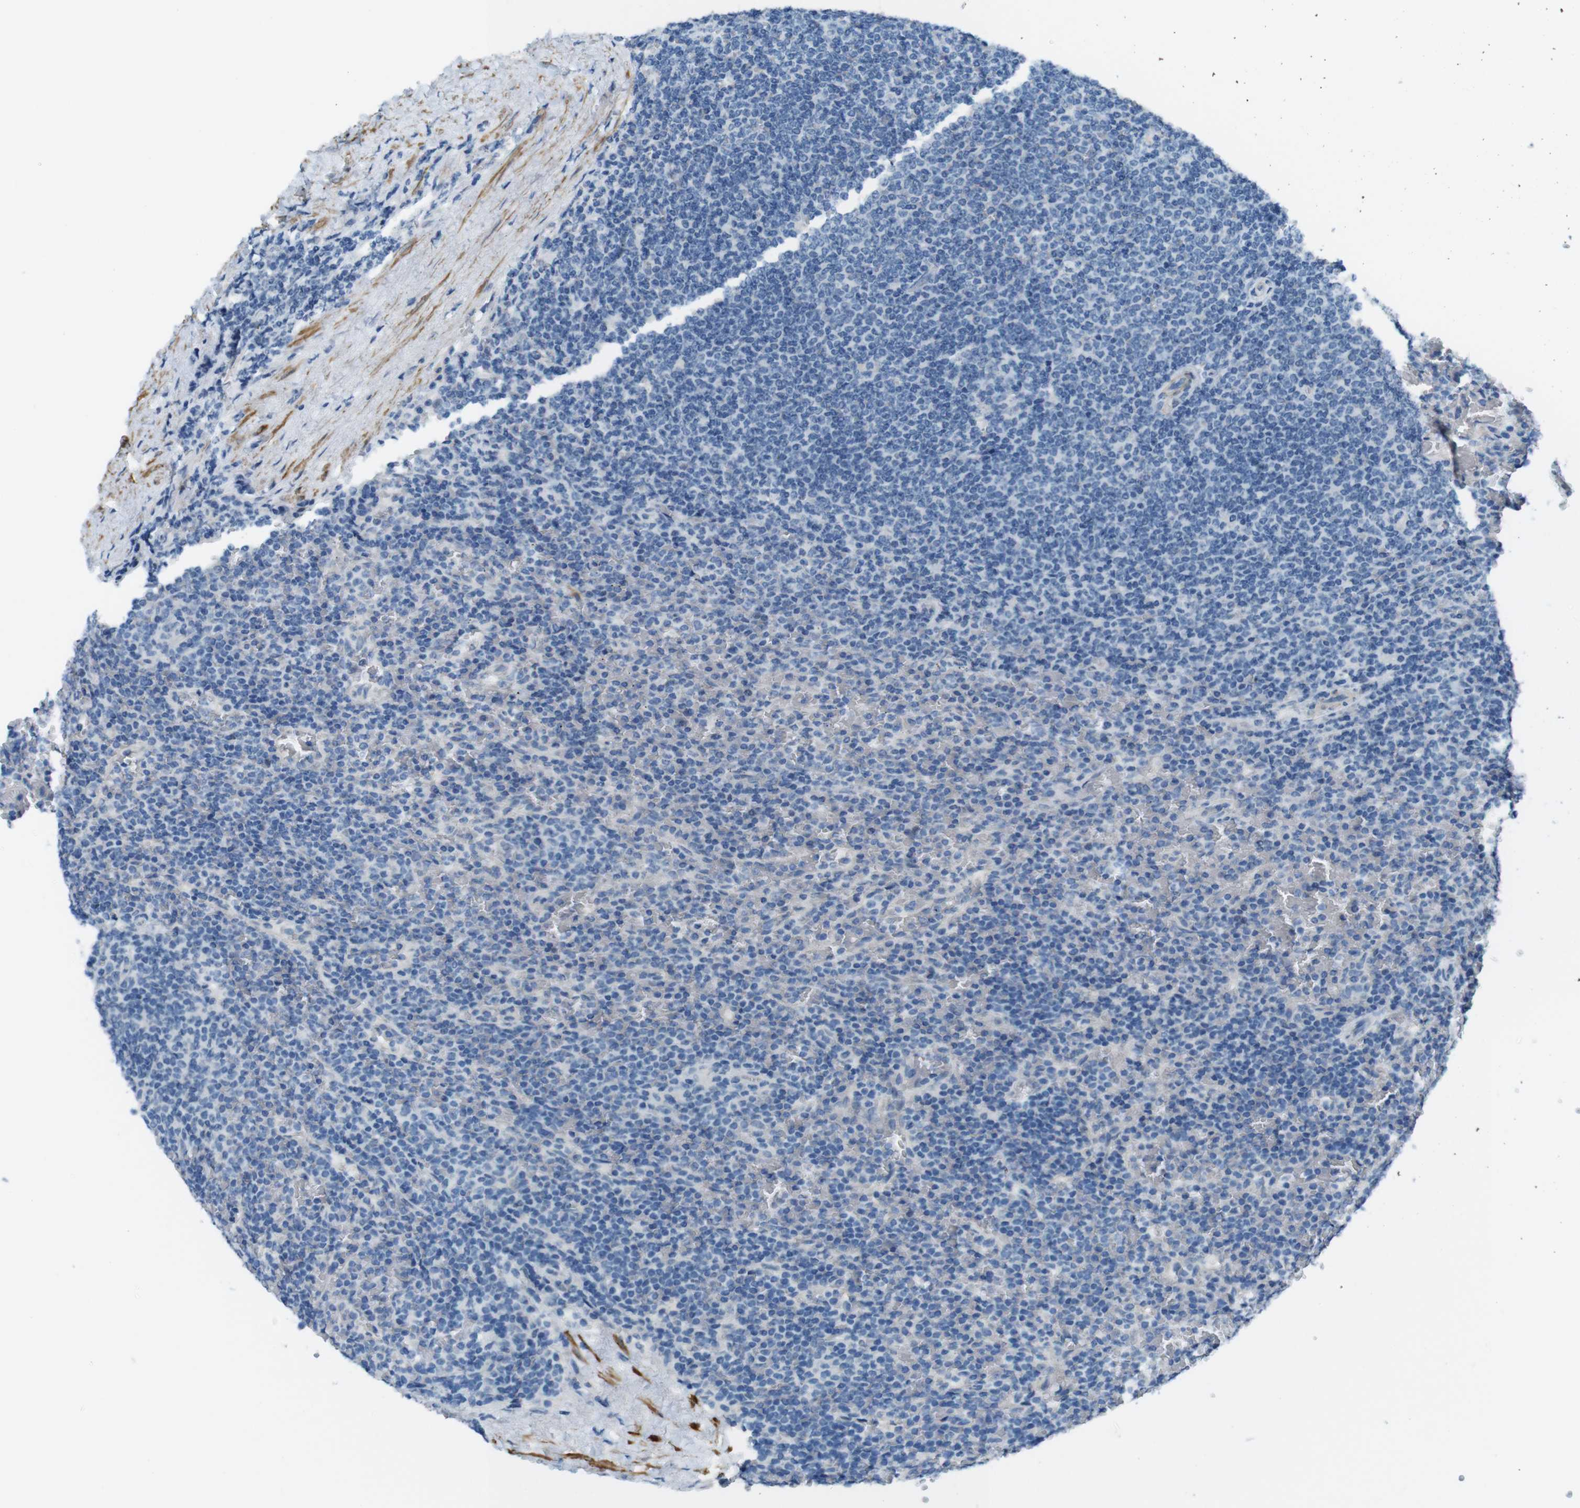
{"staining": {"intensity": "negative", "quantity": "none", "location": "none"}, "tissue": "lymphoma", "cell_type": "Tumor cells", "image_type": "cancer", "snomed": [{"axis": "morphology", "description": "Malignant lymphoma, non-Hodgkin's type, Low grade"}, {"axis": "topography", "description": "Spleen"}], "caption": "A histopathology image of lymphoma stained for a protein exhibits no brown staining in tumor cells.", "gene": "HRH2", "patient": {"sex": "female", "age": 77}}